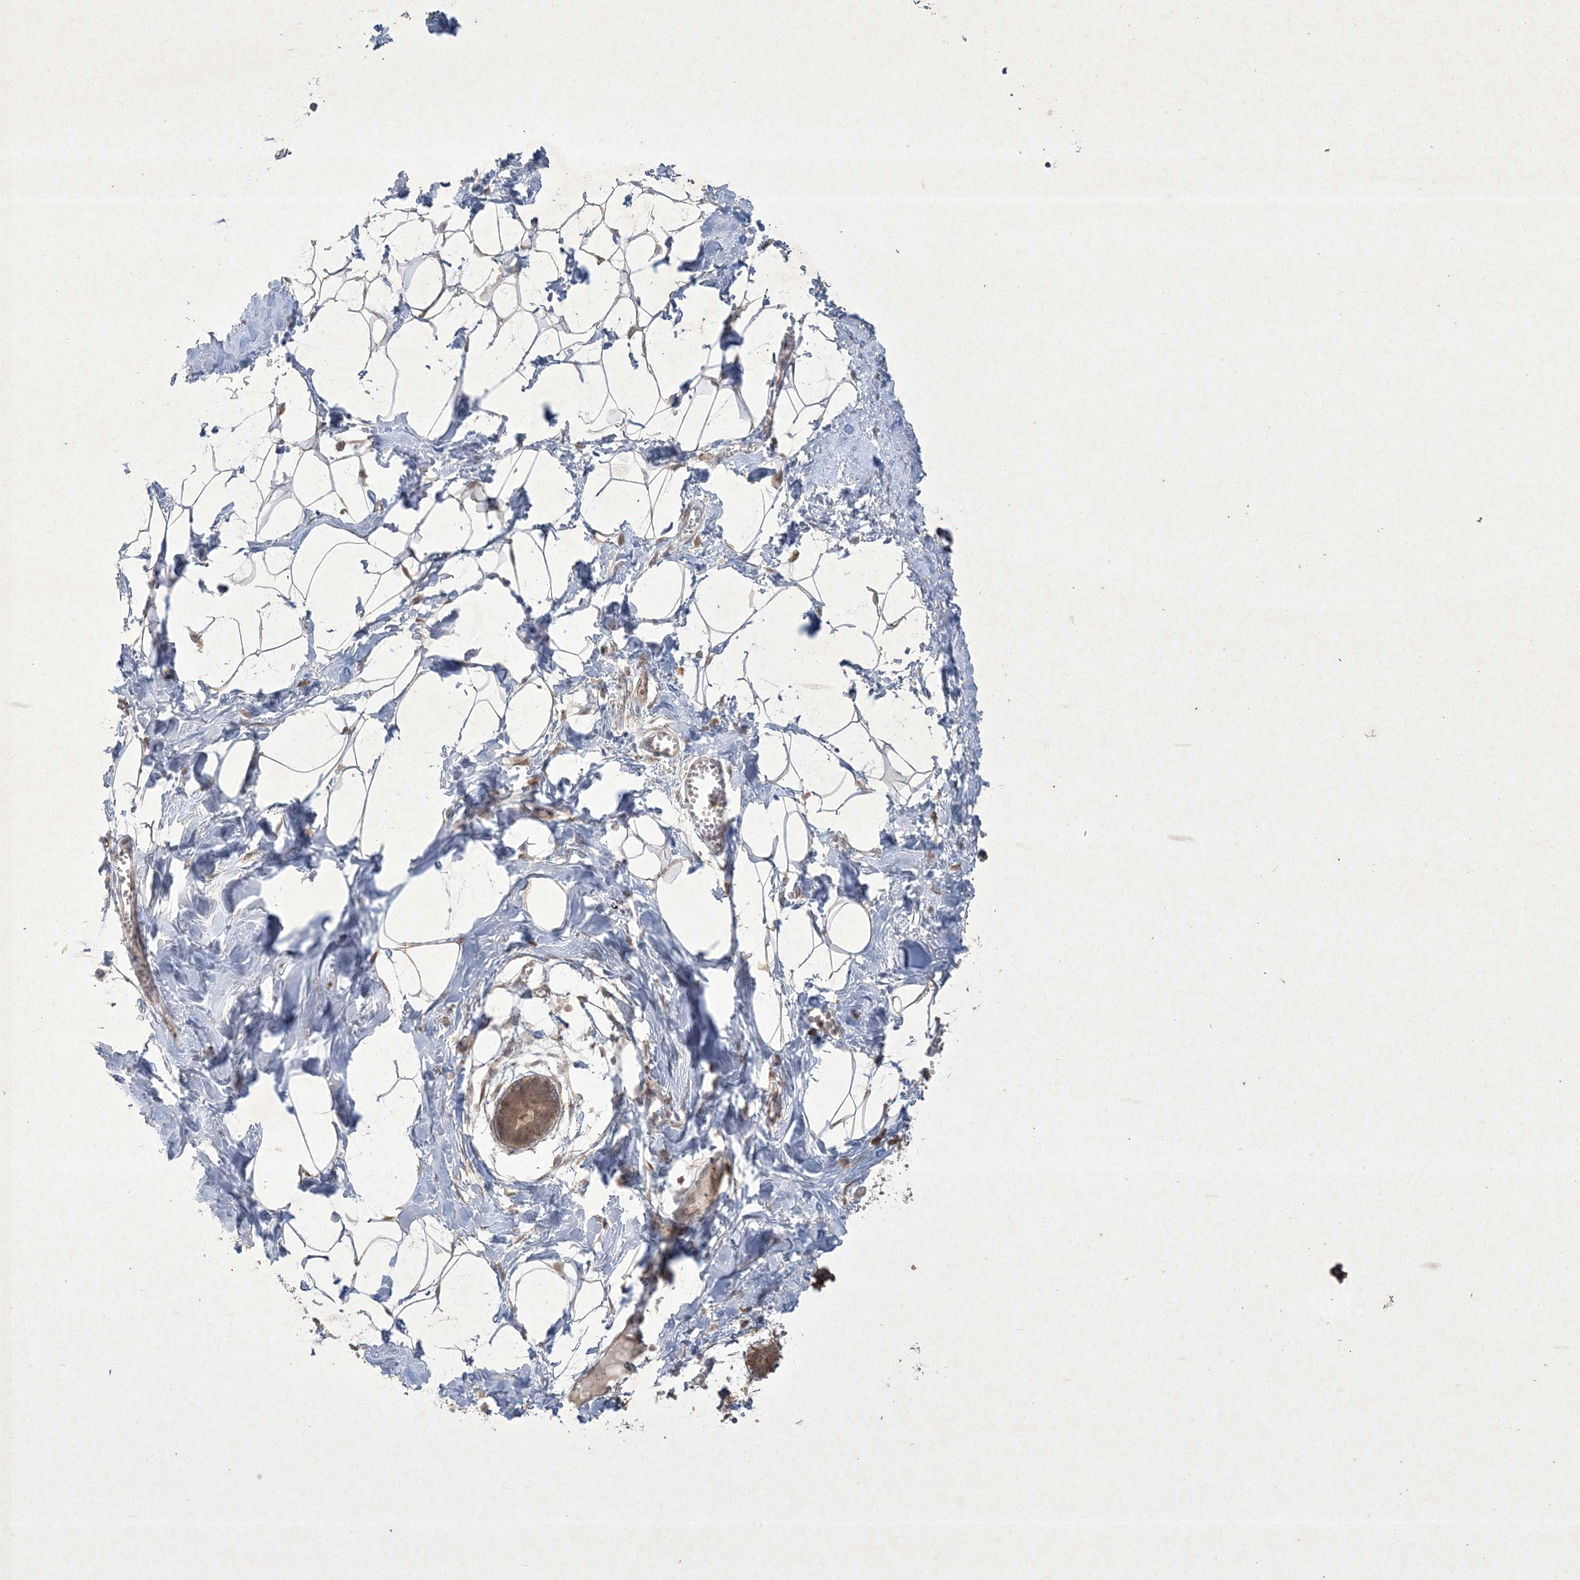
{"staining": {"intensity": "negative", "quantity": "none", "location": "none"}, "tissue": "breast", "cell_type": "Adipocytes", "image_type": "normal", "snomed": [{"axis": "morphology", "description": "Normal tissue, NOS"}, {"axis": "topography", "description": "Breast"}], "caption": "Breast stained for a protein using IHC demonstrates no expression adipocytes.", "gene": "NRBP2", "patient": {"sex": "female", "age": 27}}